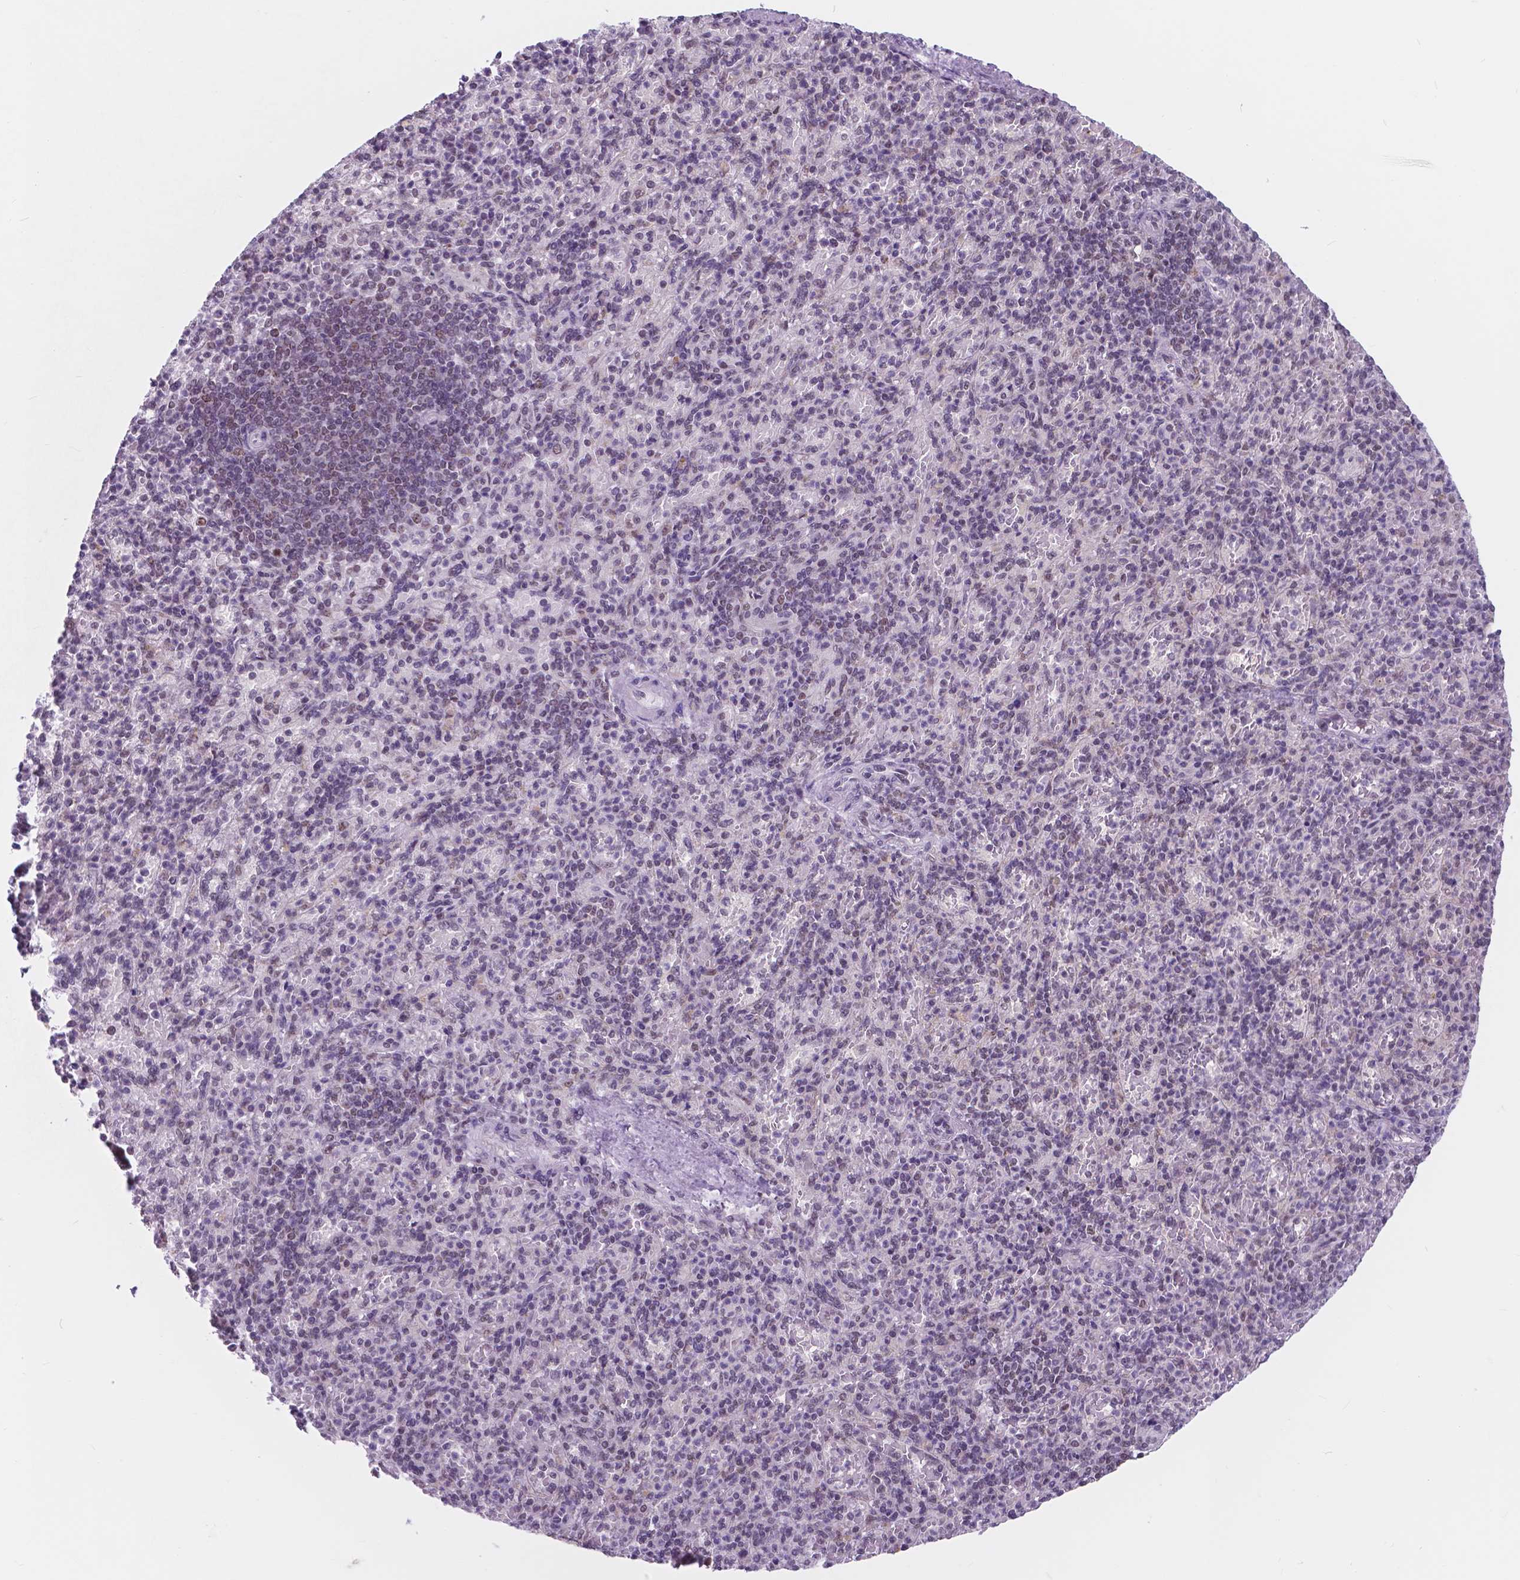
{"staining": {"intensity": "weak", "quantity": "<25%", "location": "nuclear"}, "tissue": "spleen", "cell_type": "Cells in red pulp", "image_type": "normal", "snomed": [{"axis": "morphology", "description": "Normal tissue, NOS"}, {"axis": "topography", "description": "Spleen"}], "caption": "The immunohistochemistry (IHC) micrograph has no significant positivity in cells in red pulp of spleen. The staining was performed using DAB to visualize the protein expression in brown, while the nuclei were stained in blue with hematoxylin (Magnification: 20x).", "gene": "BCAS2", "patient": {"sex": "female", "age": 74}}